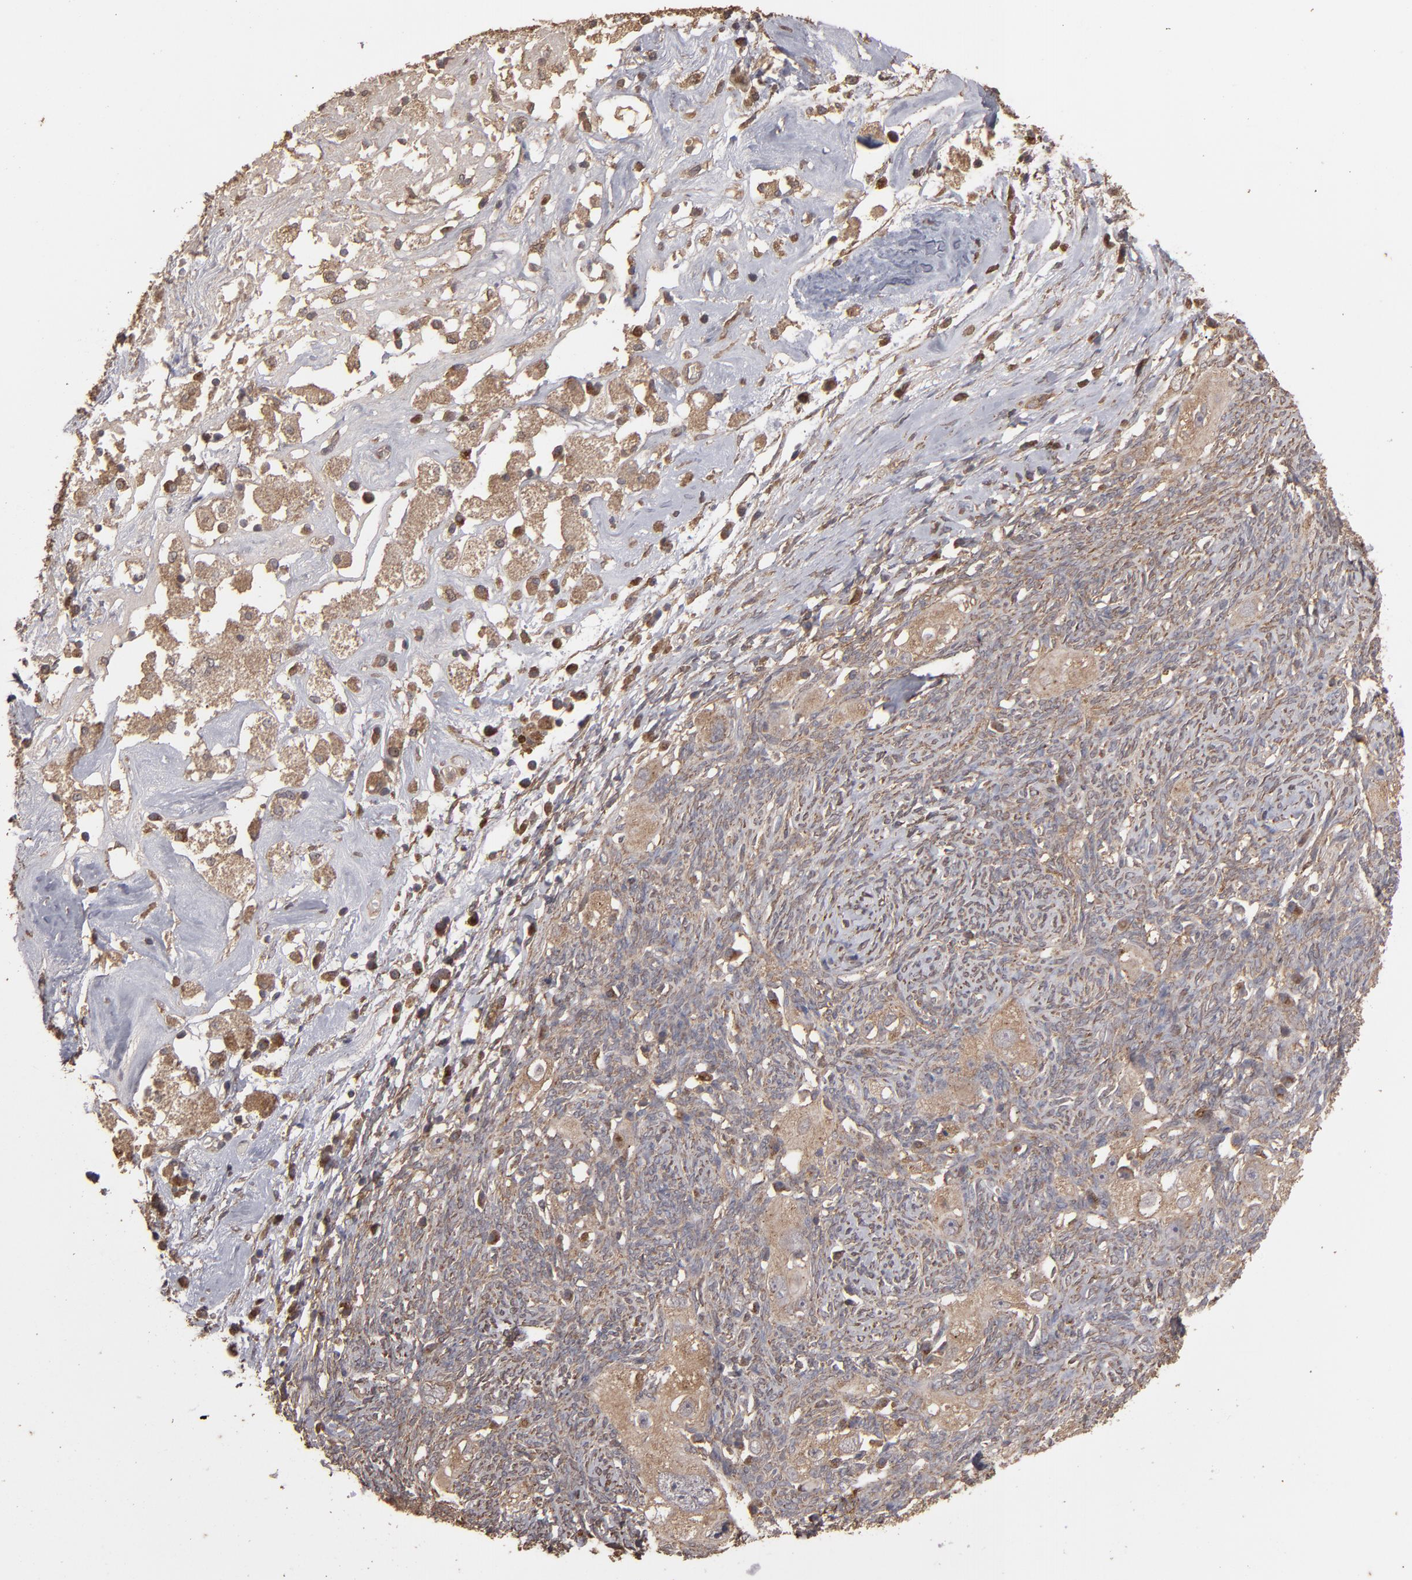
{"staining": {"intensity": "weak", "quantity": ">75%", "location": "cytoplasmic/membranous"}, "tissue": "ovarian cancer", "cell_type": "Tumor cells", "image_type": "cancer", "snomed": [{"axis": "morphology", "description": "Normal tissue, NOS"}, {"axis": "morphology", "description": "Cystadenocarcinoma, serous, NOS"}, {"axis": "topography", "description": "Ovary"}], "caption": "DAB (3,3'-diaminobenzidine) immunohistochemical staining of ovarian cancer (serous cystadenocarcinoma) demonstrates weak cytoplasmic/membranous protein staining in about >75% of tumor cells. Ihc stains the protein in brown and the nuclei are stained blue.", "gene": "MMP2", "patient": {"sex": "female", "age": 62}}